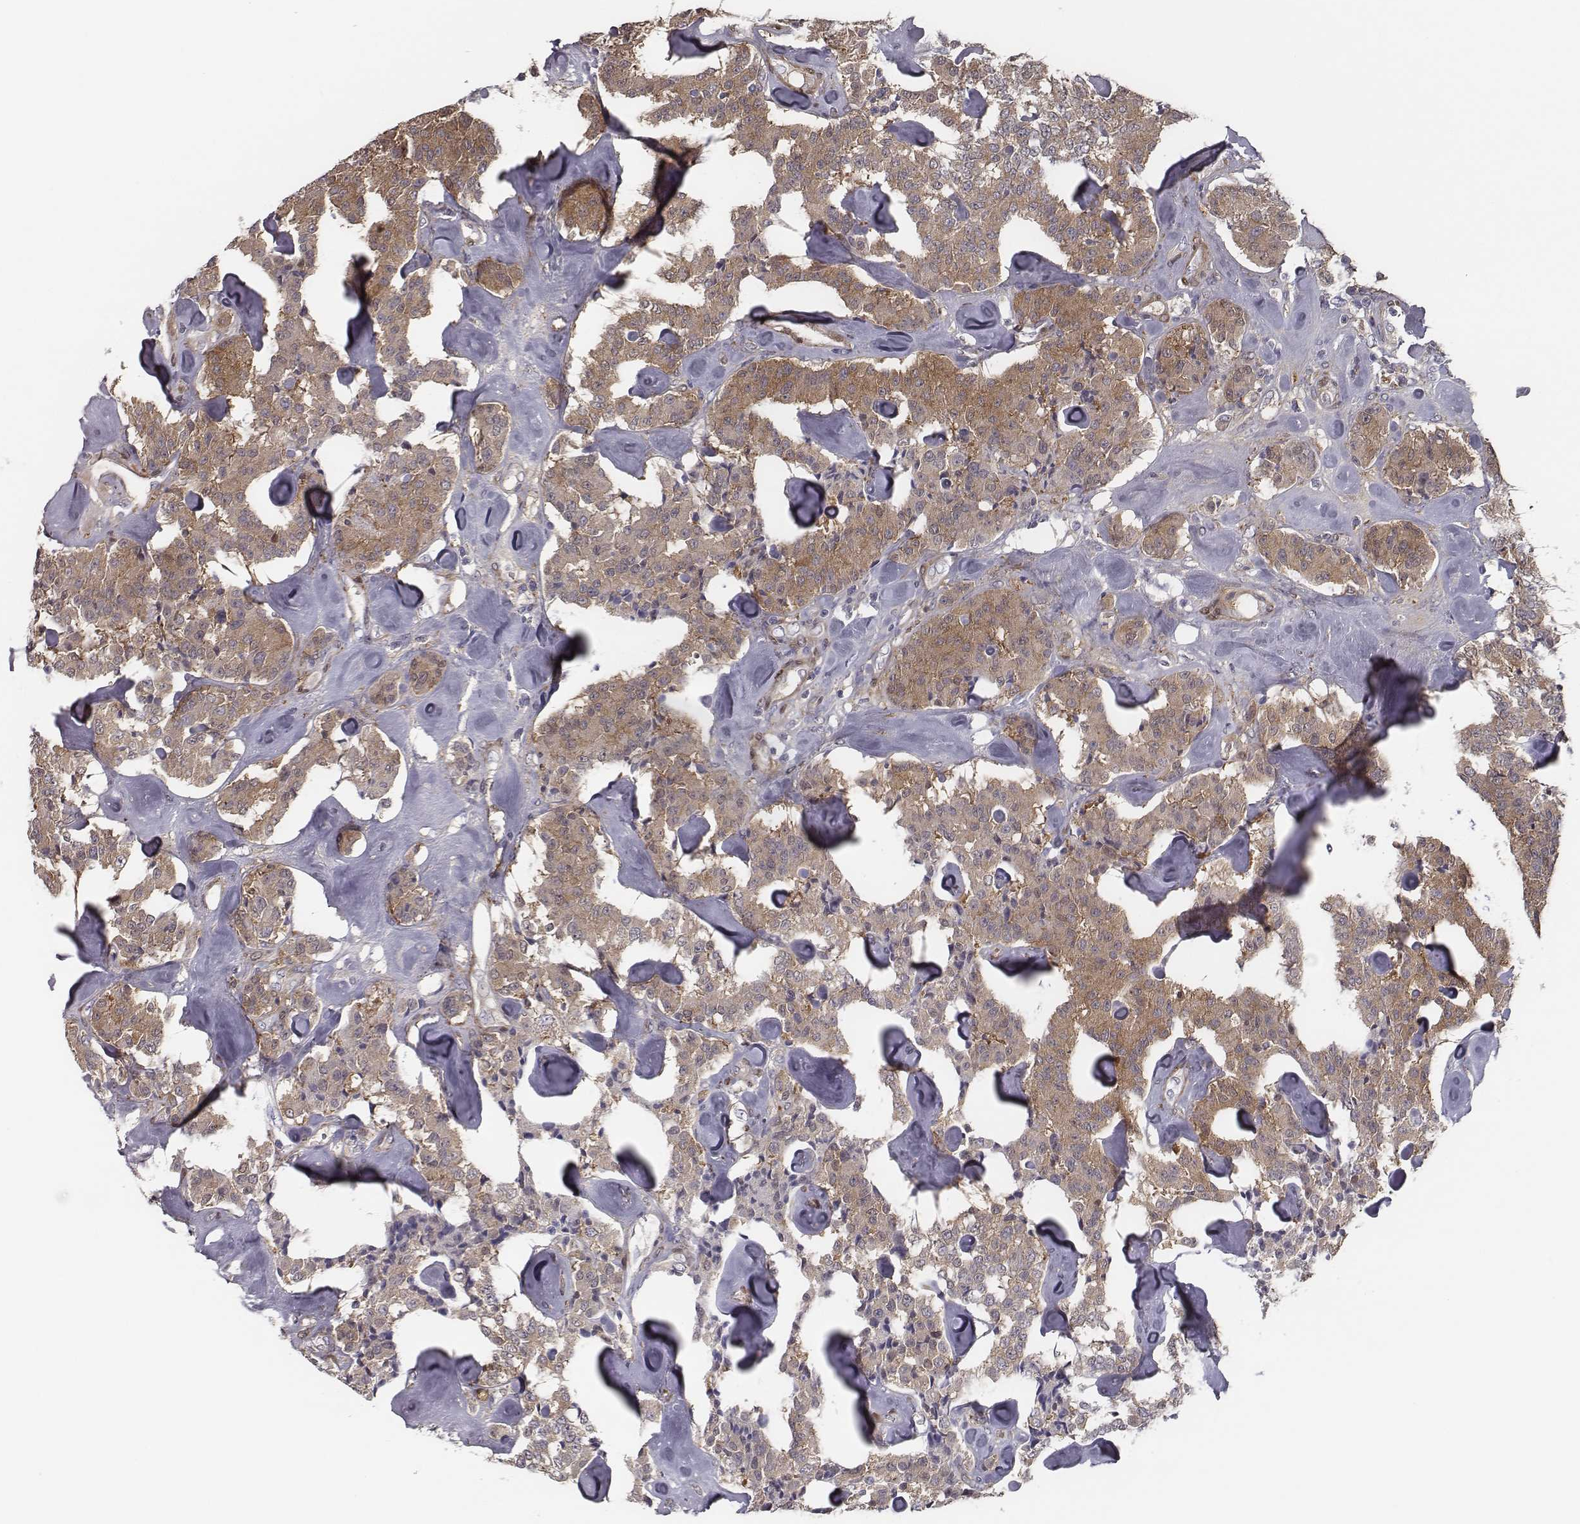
{"staining": {"intensity": "moderate", "quantity": ">75%", "location": "cytoplasmic/membranous"}, "tissue": "carcinoid", "cell_type": "Tumor cells", "image_type": "cancer", "snomed": [{"axis": "morphology", "description": "Carcinoid, malignant, NOS"}, {"axis": "topography", "description": "Pancreas"}], "caption": "Moderate cytoplasmic/membranous protein positivity is present in approximately >75% of tumor cells in carcinoid.", "gene": "ISYNA1", "patient": {"sex": "male", "age": 41}}